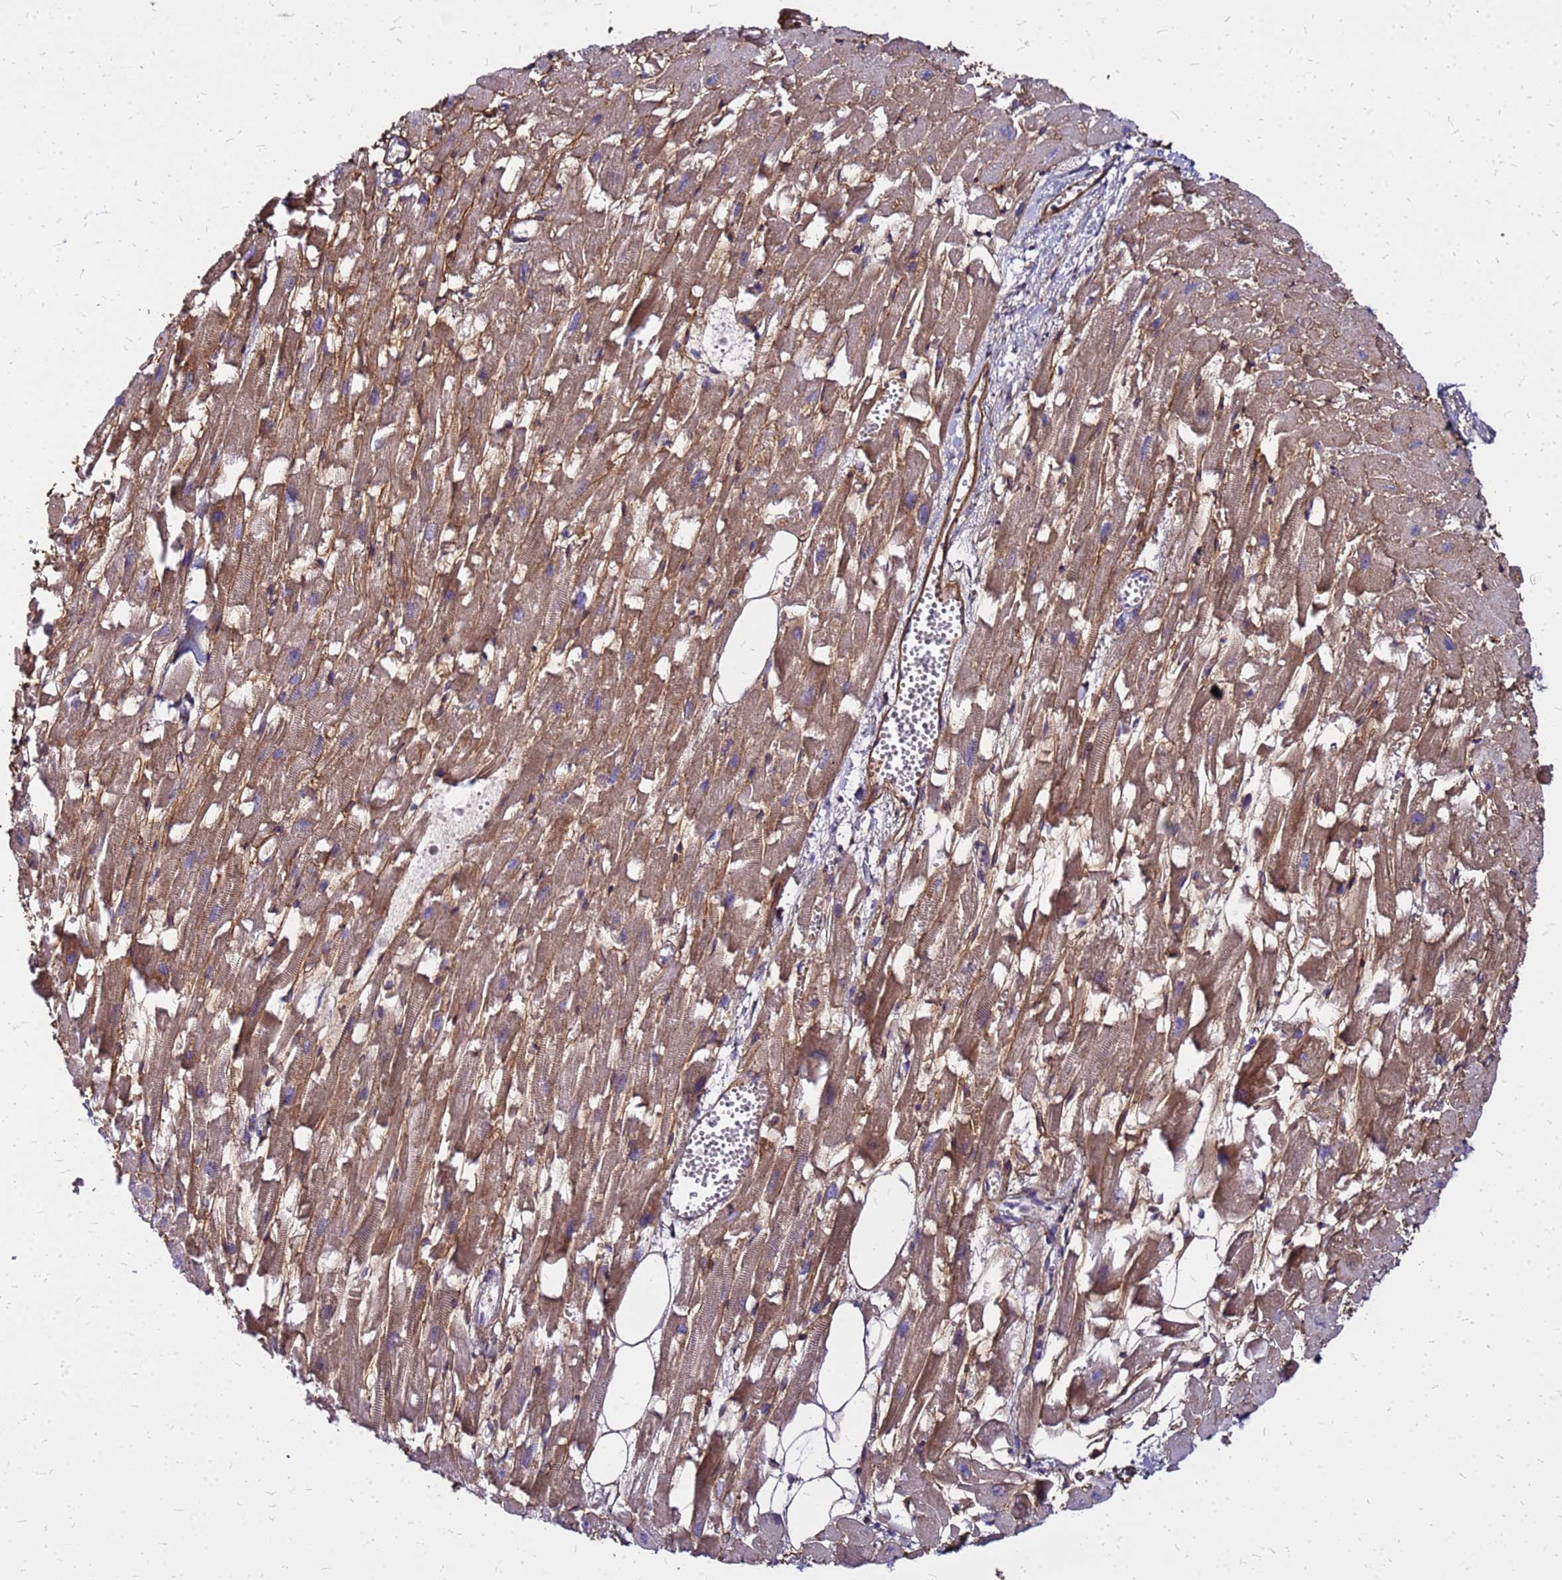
{"staining": {"intensity": "moderate", "quantity": ">75%", "location": "cytoplasmic/membranous"}, "tissue": "heart muscle", "cell_type": "Cardiomyocytes", "image_type": "normal", "snomed": [{"axis": "morphology", "description": "Normal tissue, NOS"}, {"axis": "topography", "description": "Heart"}], "caption": "Immunohistochemistry (IHC) image of benign heart muscle: human heart muscle stained using immunohistochemistry shows medium levels of moderate protein expression localized specifically in the cytoplasmic/membranous of cardiomyocytes, appearing as a cytoplasmic/membranous brown color.", "gene": "CYBC1", "patient": {"sex": "female", "age": 64}}